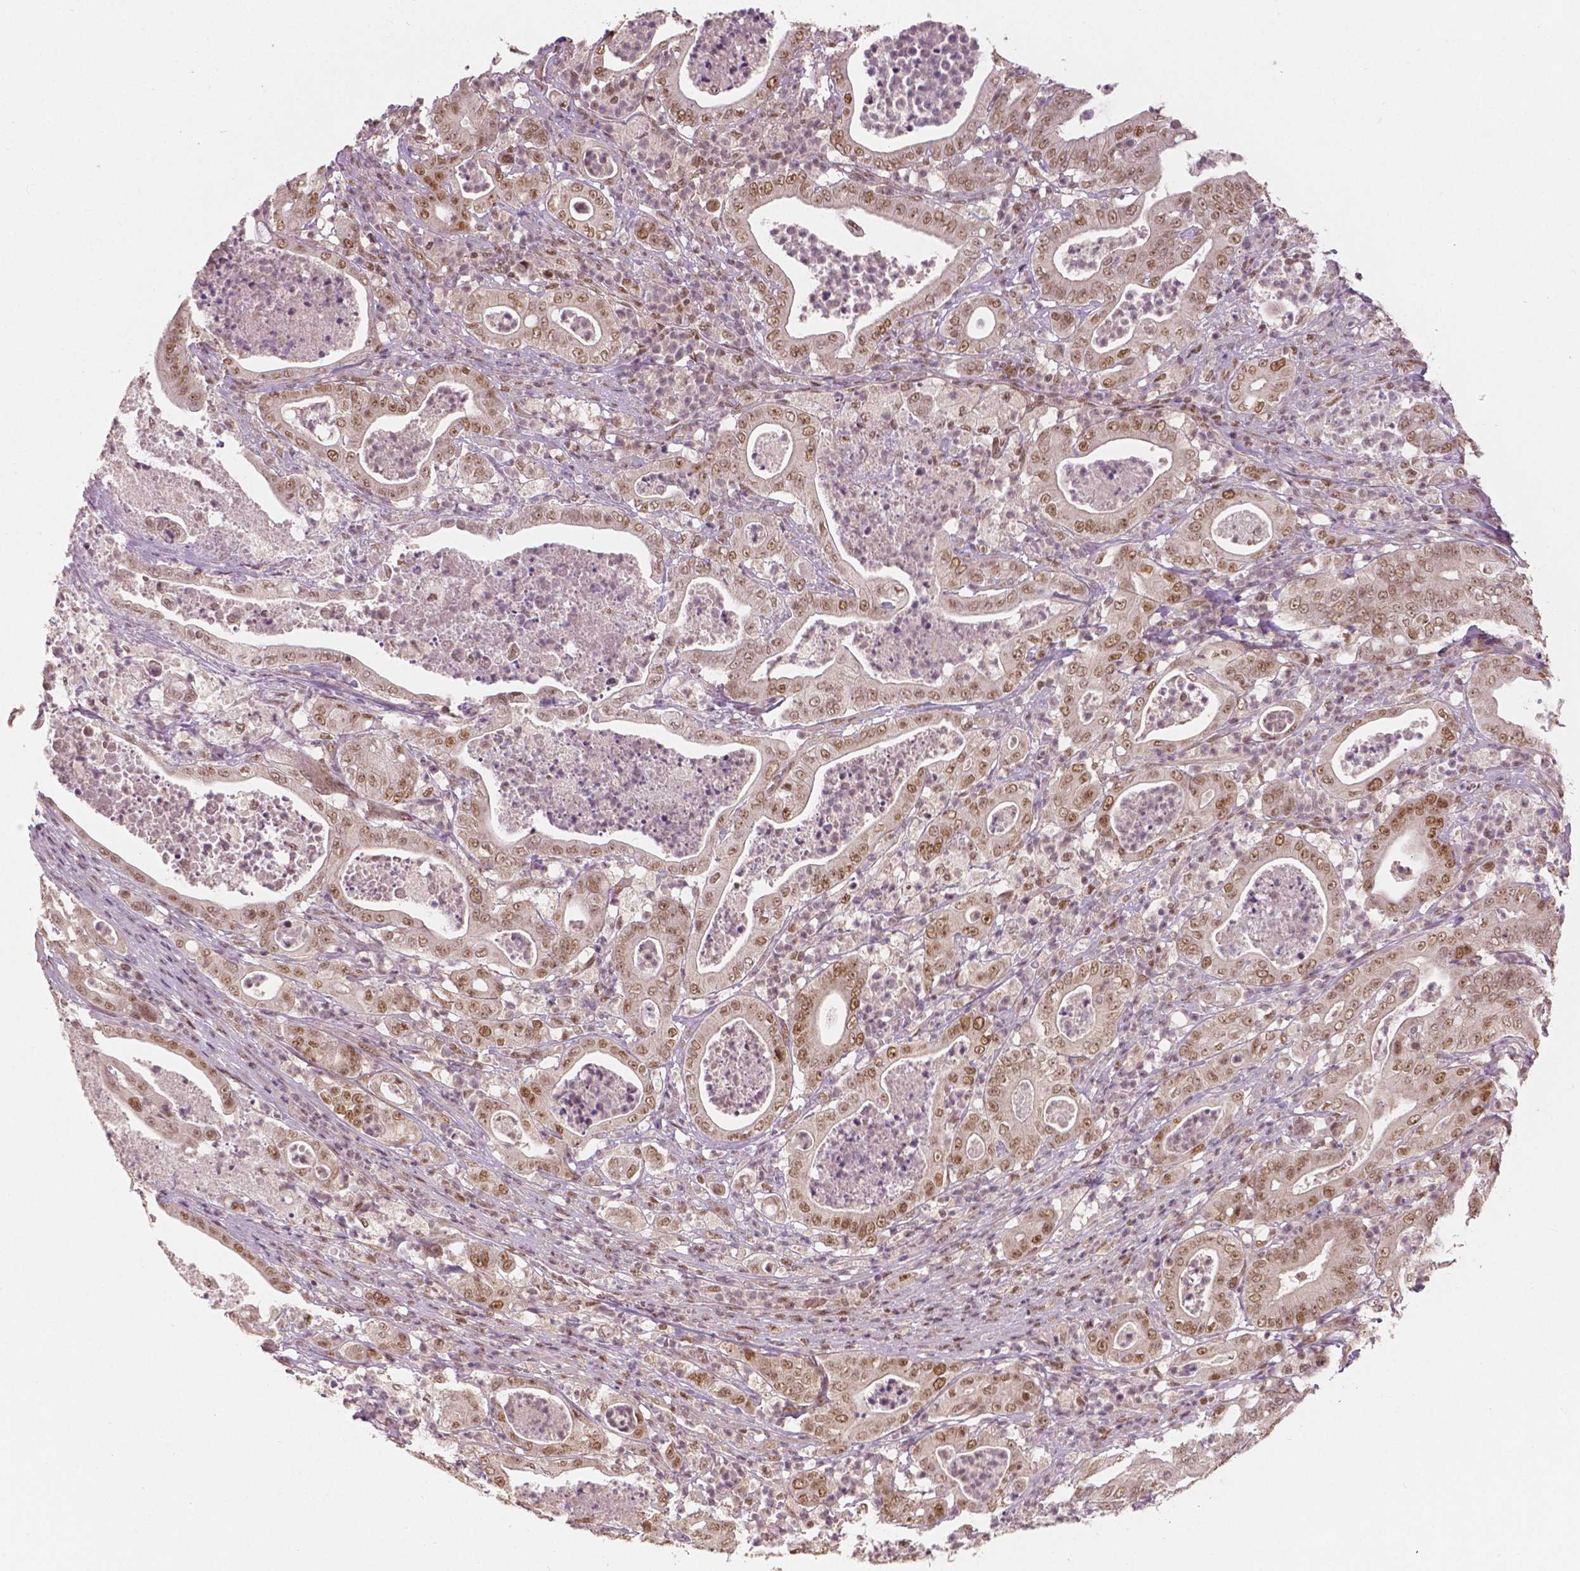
{"staining": {"intensity": "moderate", "quantity": ">75%", "location": "nuclear"}, "tissue": "pancreatic cancer", "cell_type": "Tumor cells", "image_type": "cancer", "snomed": [{"axis": "morphology", "description": "Adenocarcinoma, NOS"}, {"axis": "topography", "description": "Pancreas"}], "caption": "Human pancreatic cancer (adenocarcinoma) stained with a brown dye demonstrates moderate nuclear positive staining in approximately >75% of tumor cells.", "gene": "NSD2", "patient": {"sex": "male", "age": 71}}